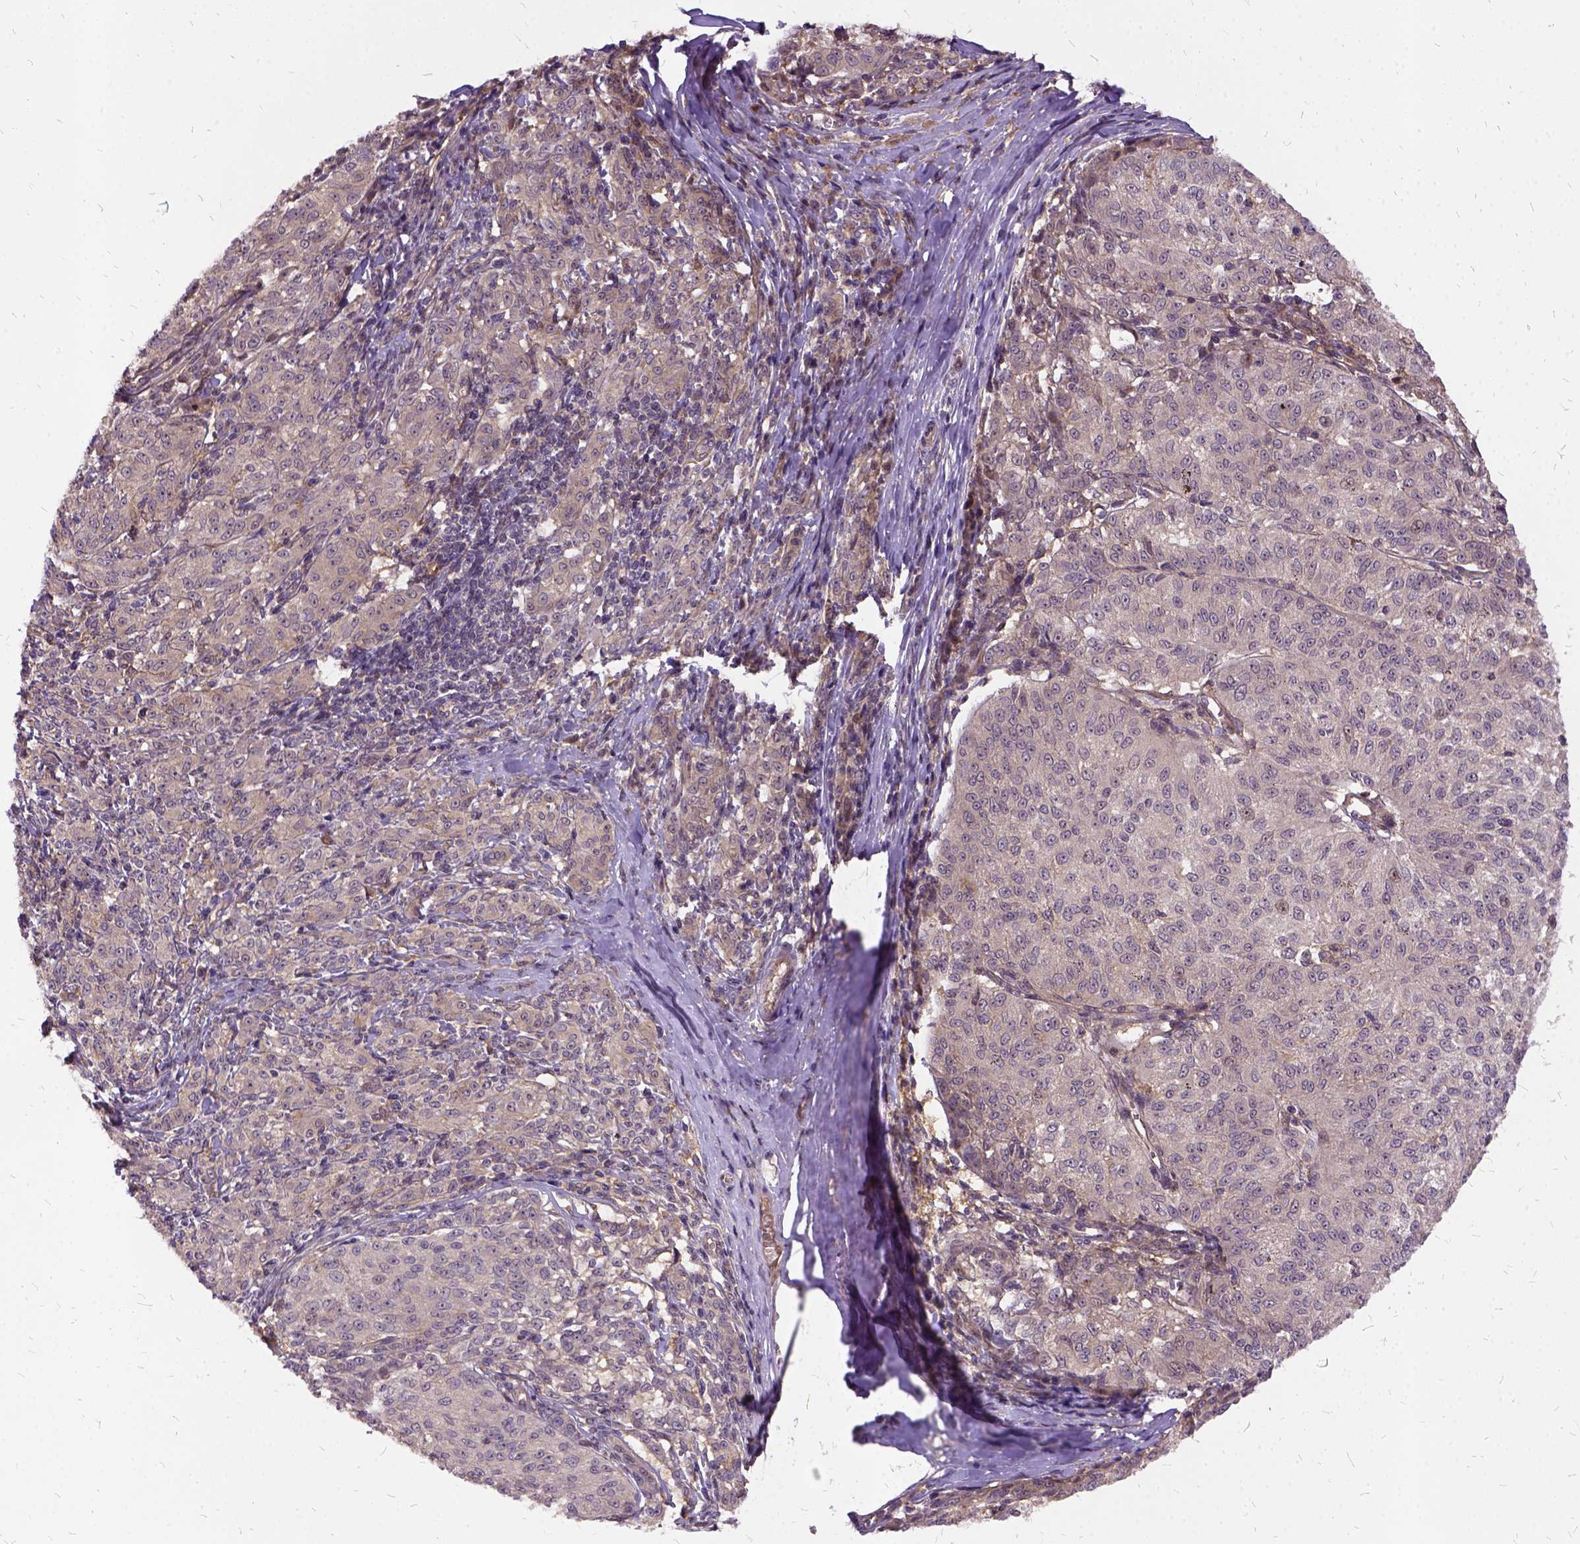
{"staining": {"intensity": "weak", "quantity": "25%-75%", "location": "cytoplasmic/membranous"}, "tissue": "melanoma", "cell_type": "Tumor cells", "image_type": "cancer", "snomed": [{"axis": "morphology", "description": "Malignant melanoma, NOS"}, {"axis": "topography", "description": "Skin"}], "caption": "Melanoma tissue displays weak cytoplasmic/membranous positivity in approximately 25%-75% of tumor cells, visualized by immunohistochemistry.", "gene": "ILRUN", "patient": {"sex": "female", "age": 72}}